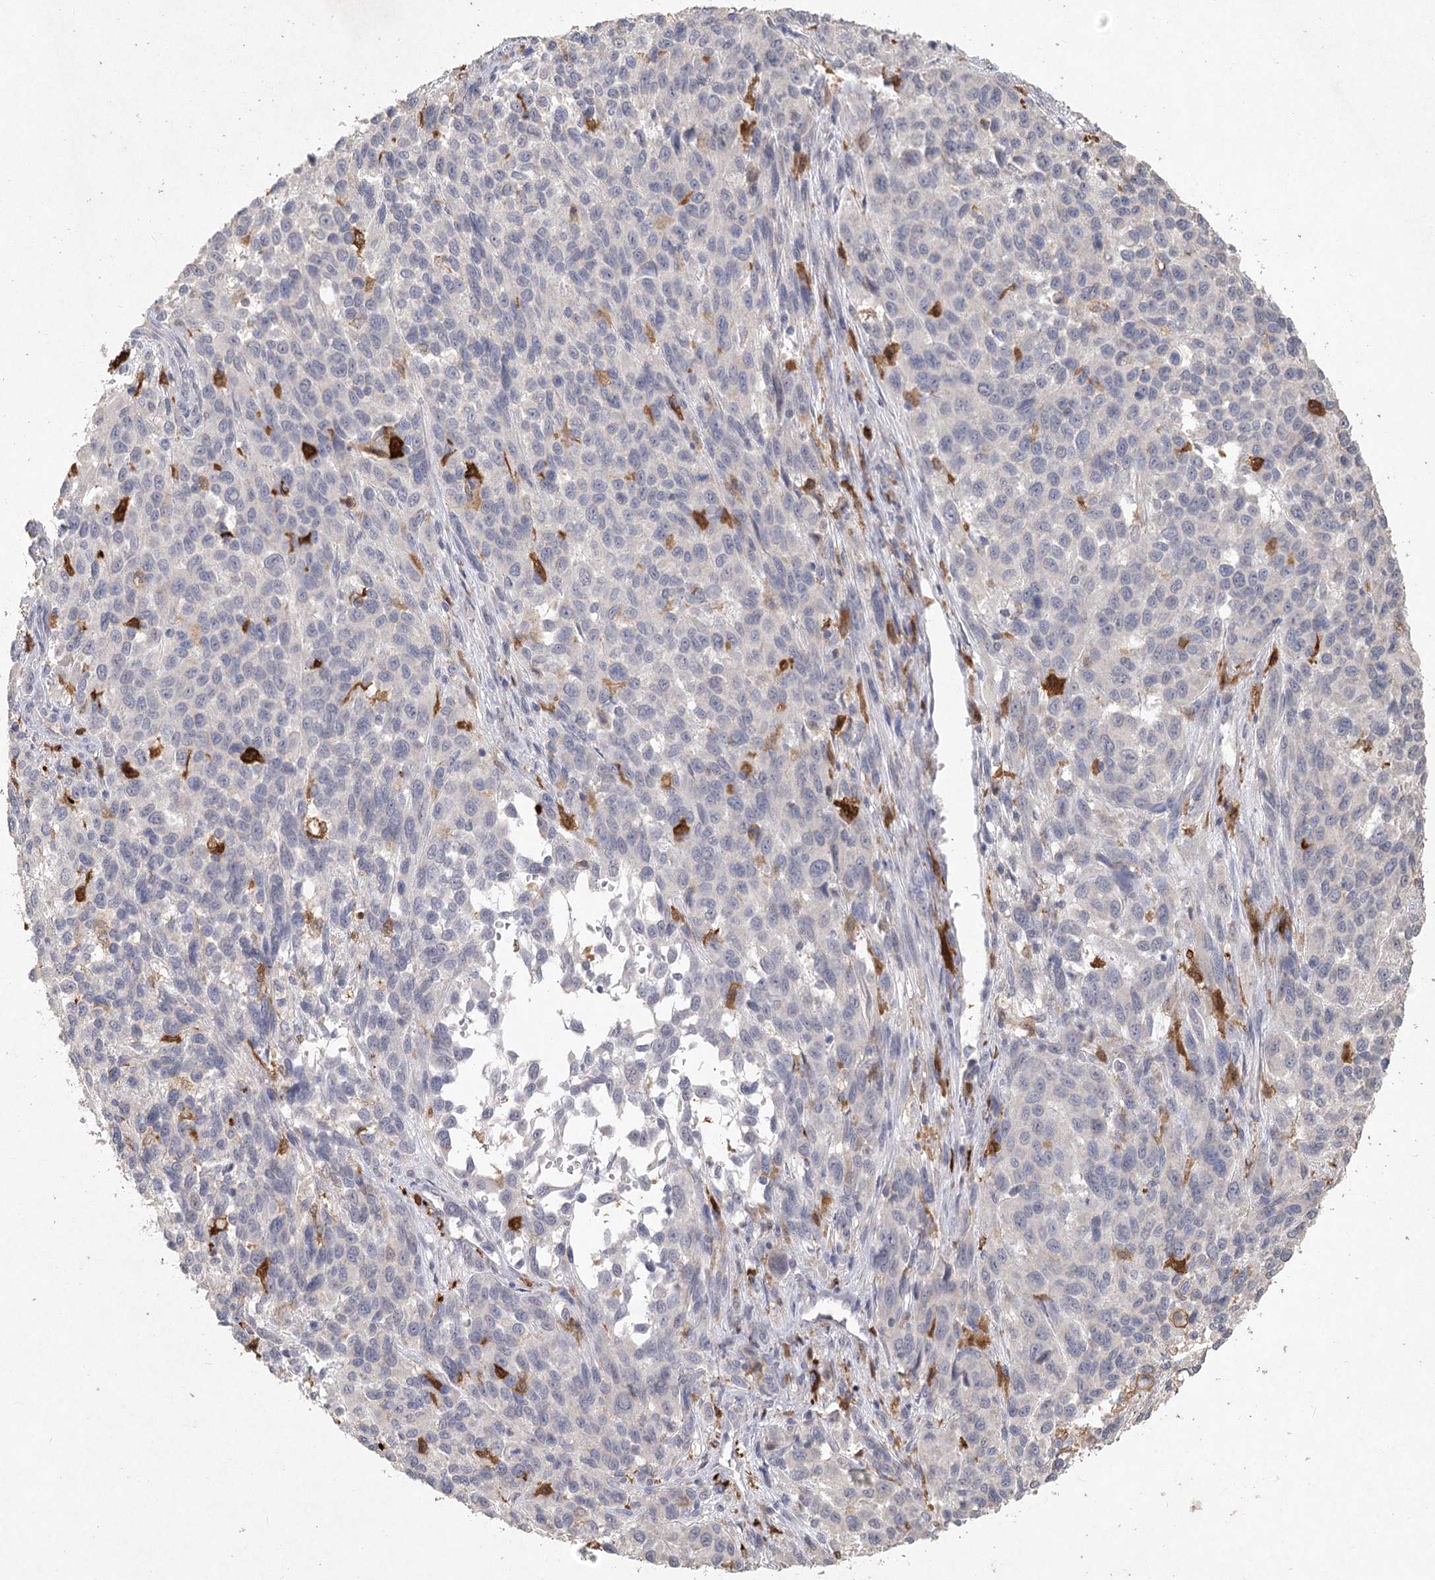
{"staining": {"intensity": "negative", "quantity": "none", "location": "none"}, "tissue": "melanoma", "cell_type": "Tumor cells", "image_type": "cancer", "snomed": [{"axis": "morphology", "description": "Malignant melanoma, Metastatic site"}, {"axis": "topography", "description": "Lymph node"}], "caption": "This is an immunohistochemistry (IHC) micrograph of malignant melanoma (metastatic site). There is no staining in tumor cells.", "gene": "ARSI", "patient": {"sex": "male", "age": 61}}